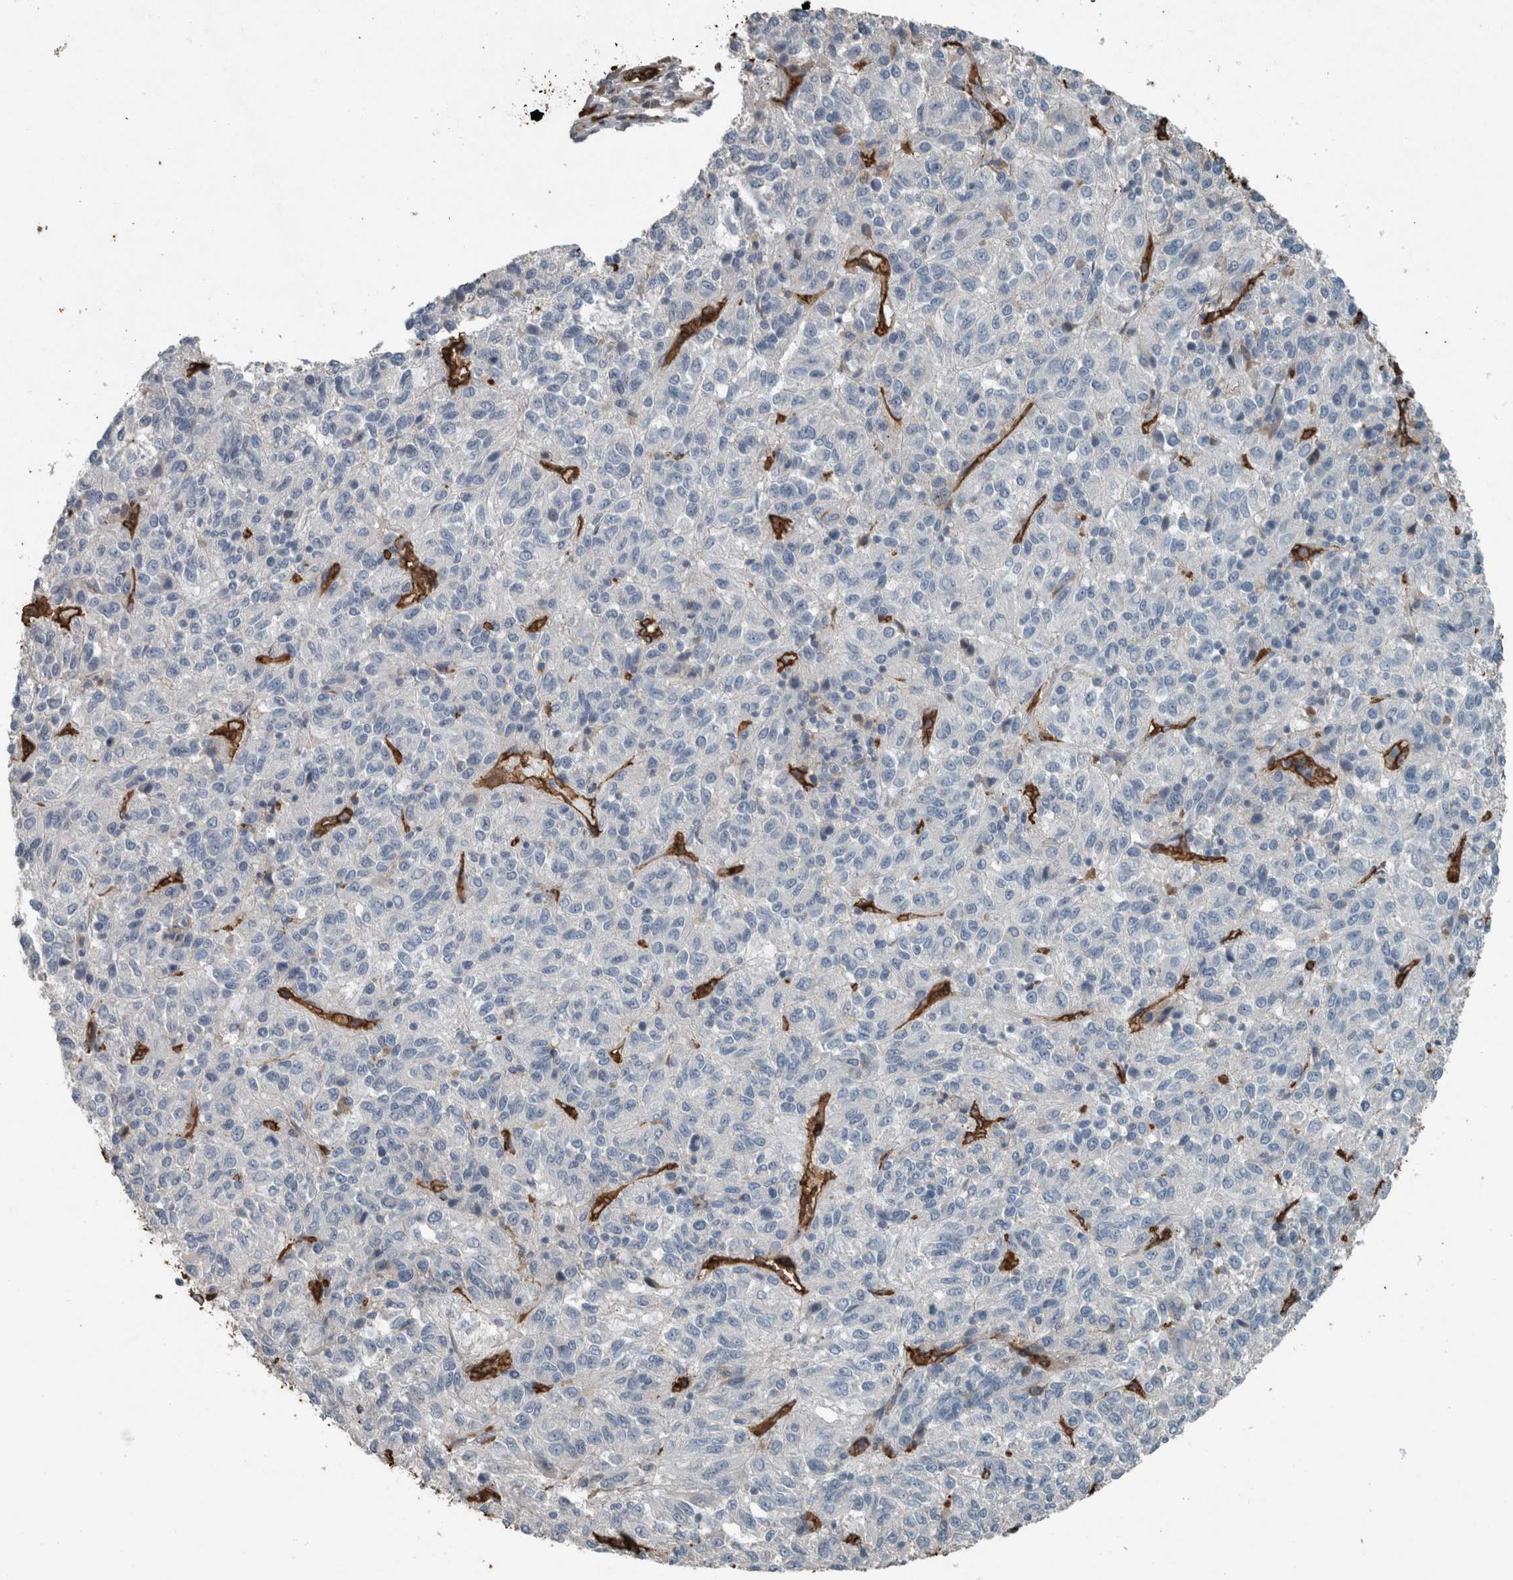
{"staining": {"intensity": "negative", "quantity": "none", "location": "none"}, "tissue": "melanoma", "cell_type": "Tumor cells", "image_type": "cancer", "snomed": [{"axis": "morphology", "description": "Malignant melanoma, Metastatic site"}, {"axis": "topography", "description": "Lung"}], "caption": "Immunohistochemistry (IHC) of human malignant melanoma (metastatic site) reveals no positivity in tumor cells.", "gene": "LBP", "patient": {"sex": "male", "age": 64}}